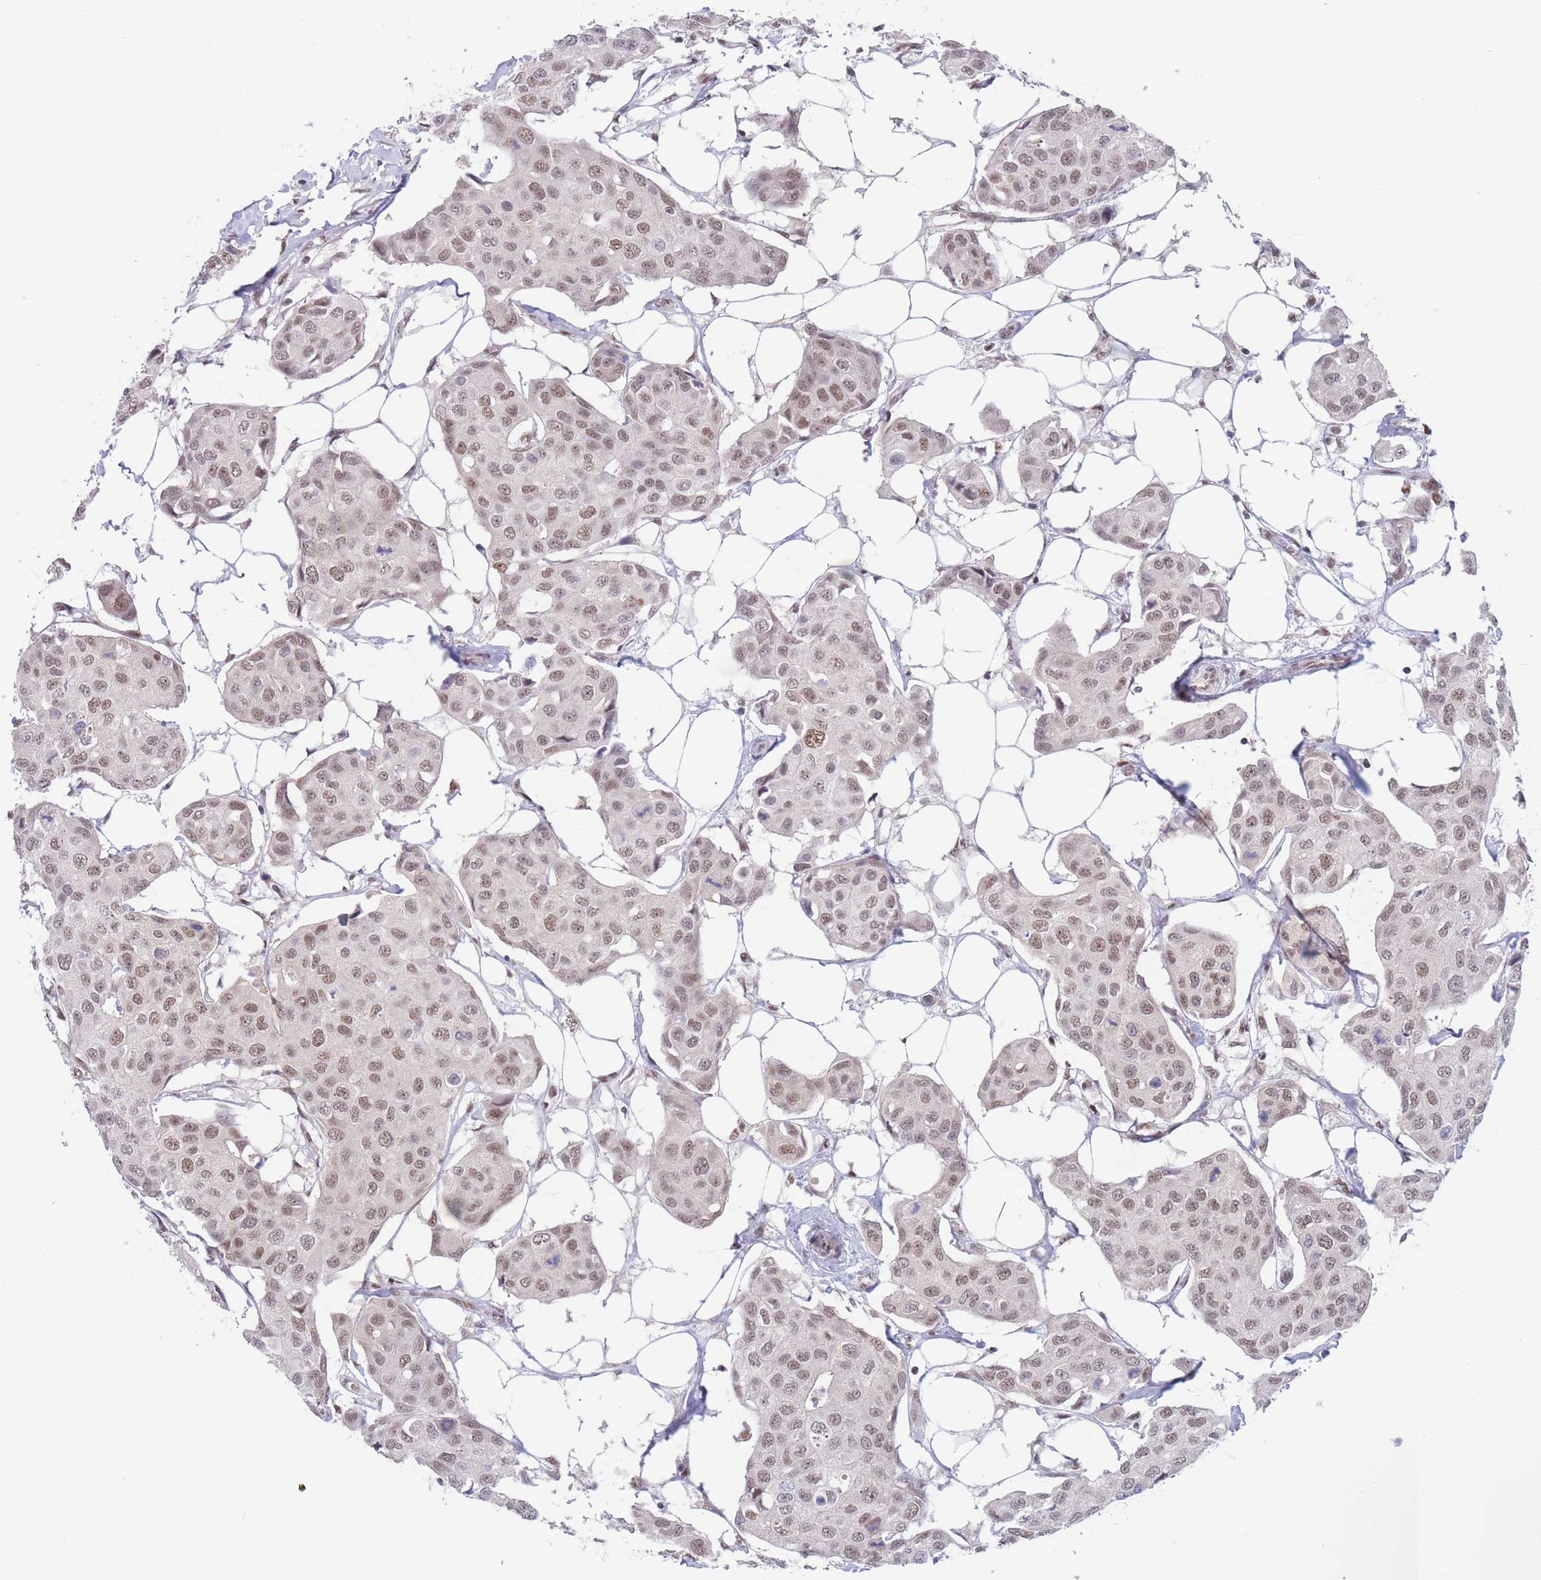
{"staining": {"intensity": "moderate", "quantity": ">75%", "location": "nuclear"}, "tissue": "breast cancer", "cell_type": "Tumor cells", "image_type": "cancer", "snomed": [{"axis": "morphology", "description": "Duct carcinoma"}, {"axis": "topography", "description": "Breast"}, {"axis": "topography", "description": "Lymph node"}], "caption": "Moderate nuclear expression for a protein is present in about >75% of tumor cells of breast cancer using immunohistochemistry (IHC).", "gene": "SMAD9", "patient": {"sex": "female", "age": 80}}